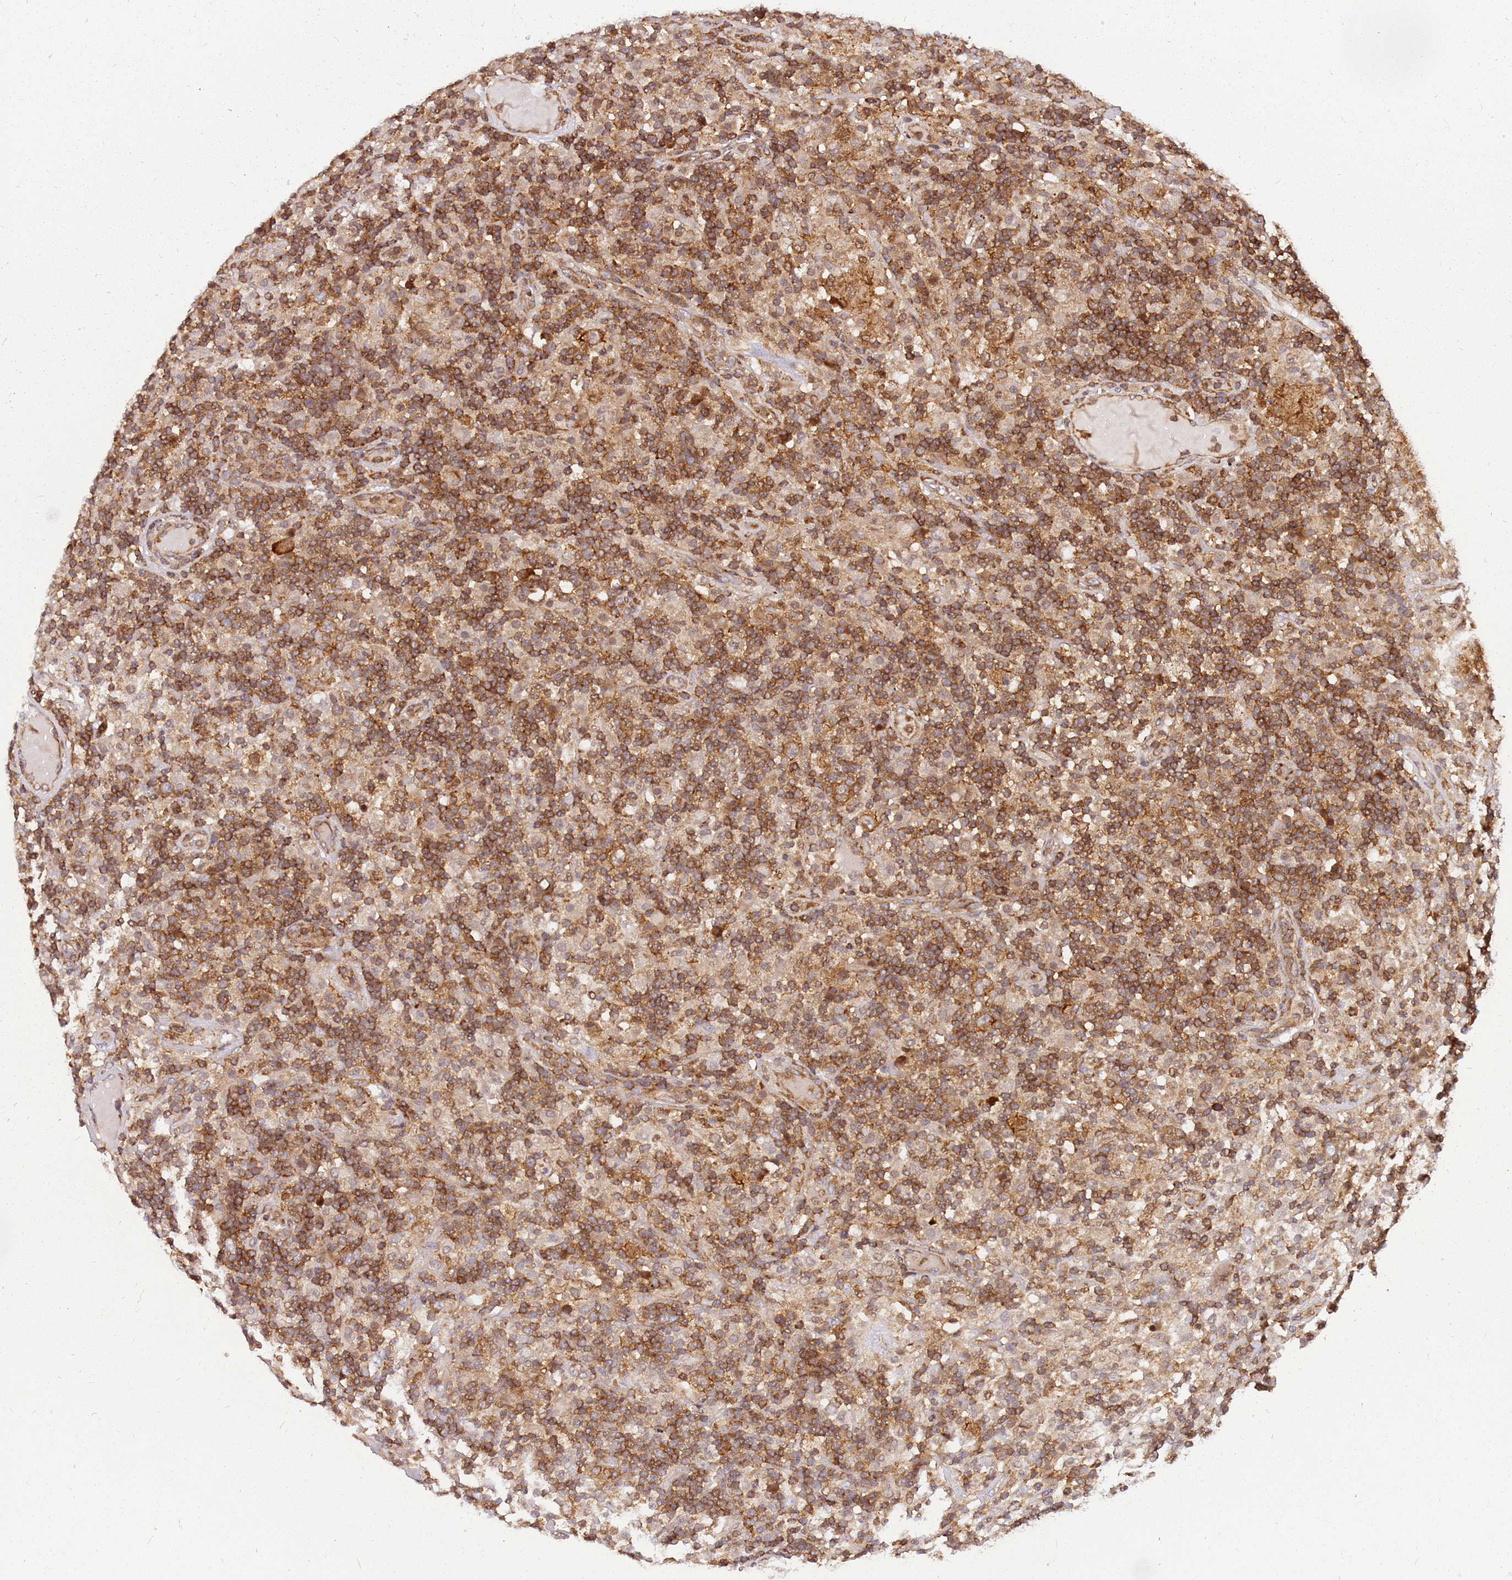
{"staining": {"intensity": "moderate", "quantity": "25%-75%", "location": "cytoplasmic/membranous"}, "tissue": "lymphoma", "cell_type": "Tumor cells", "image_type": "cancer", "snomed": [{"axis": "morphology", "description": "Hodgkin's disease, NOS"}, {"axis": "topography", "description": "Lymph node"}], "caption": "Hodgkin's disease stained with a protein marker exhibits moderate staining in tumor cells.", "gene": "PIH1D1", "patient": {"sex": "male", "age": 70}}